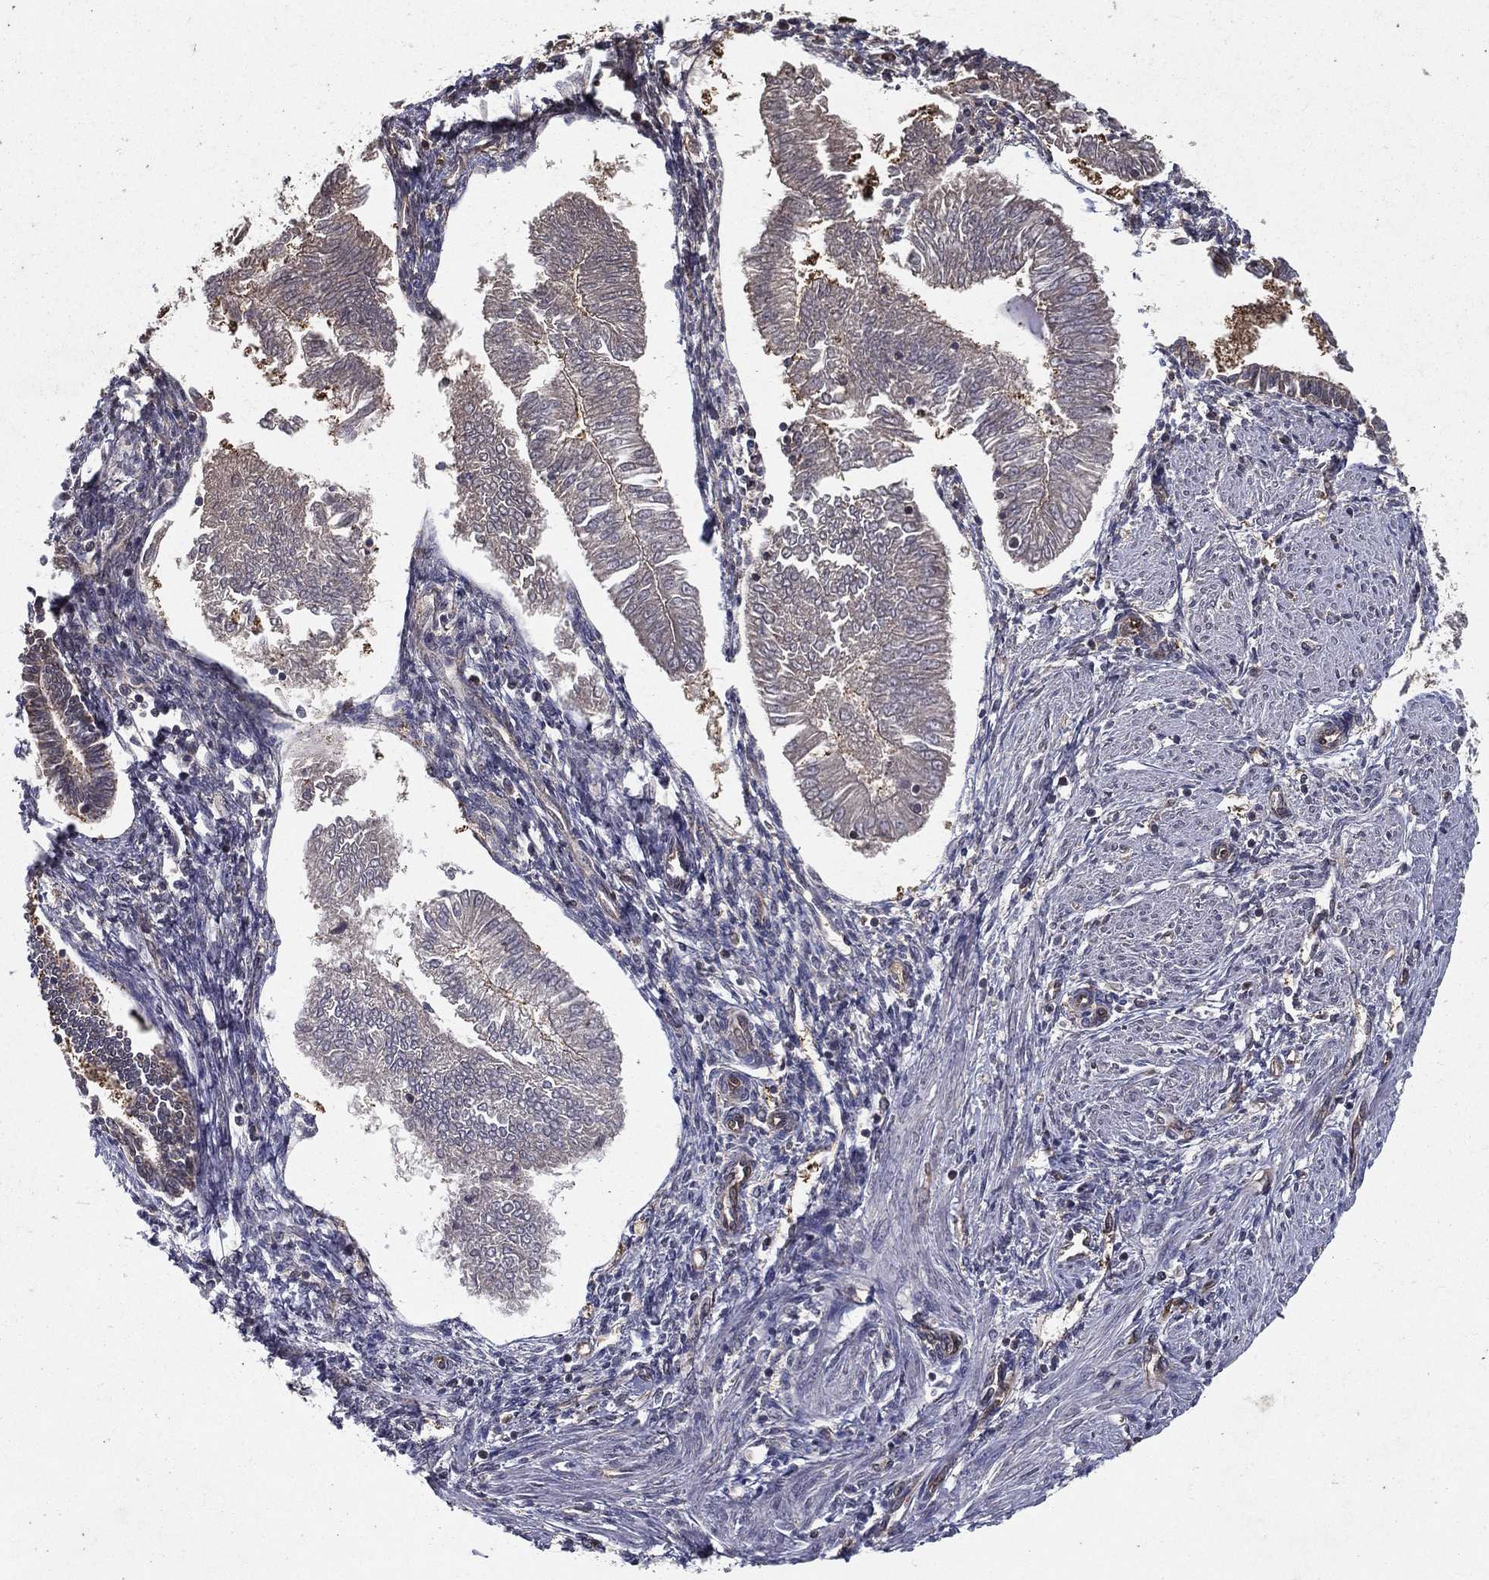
{"staining": {"intensity": "negative", "quantity": "none", "location": "none"}, "tissue": "endometrial cancer", "cell_type": "Tumor cells", "image_type": "cancer", "snomed": [{"axis": "morphology", "description": "Adenocarcinoma, NOS"}, {"axis": "topography", "description": "Endometrium"}], "caption": "Tumor cells are negative for brown protein staining in endometrial cancer.", "gene": "CERS2", "patient": {"sex": "female", "age": 53}}